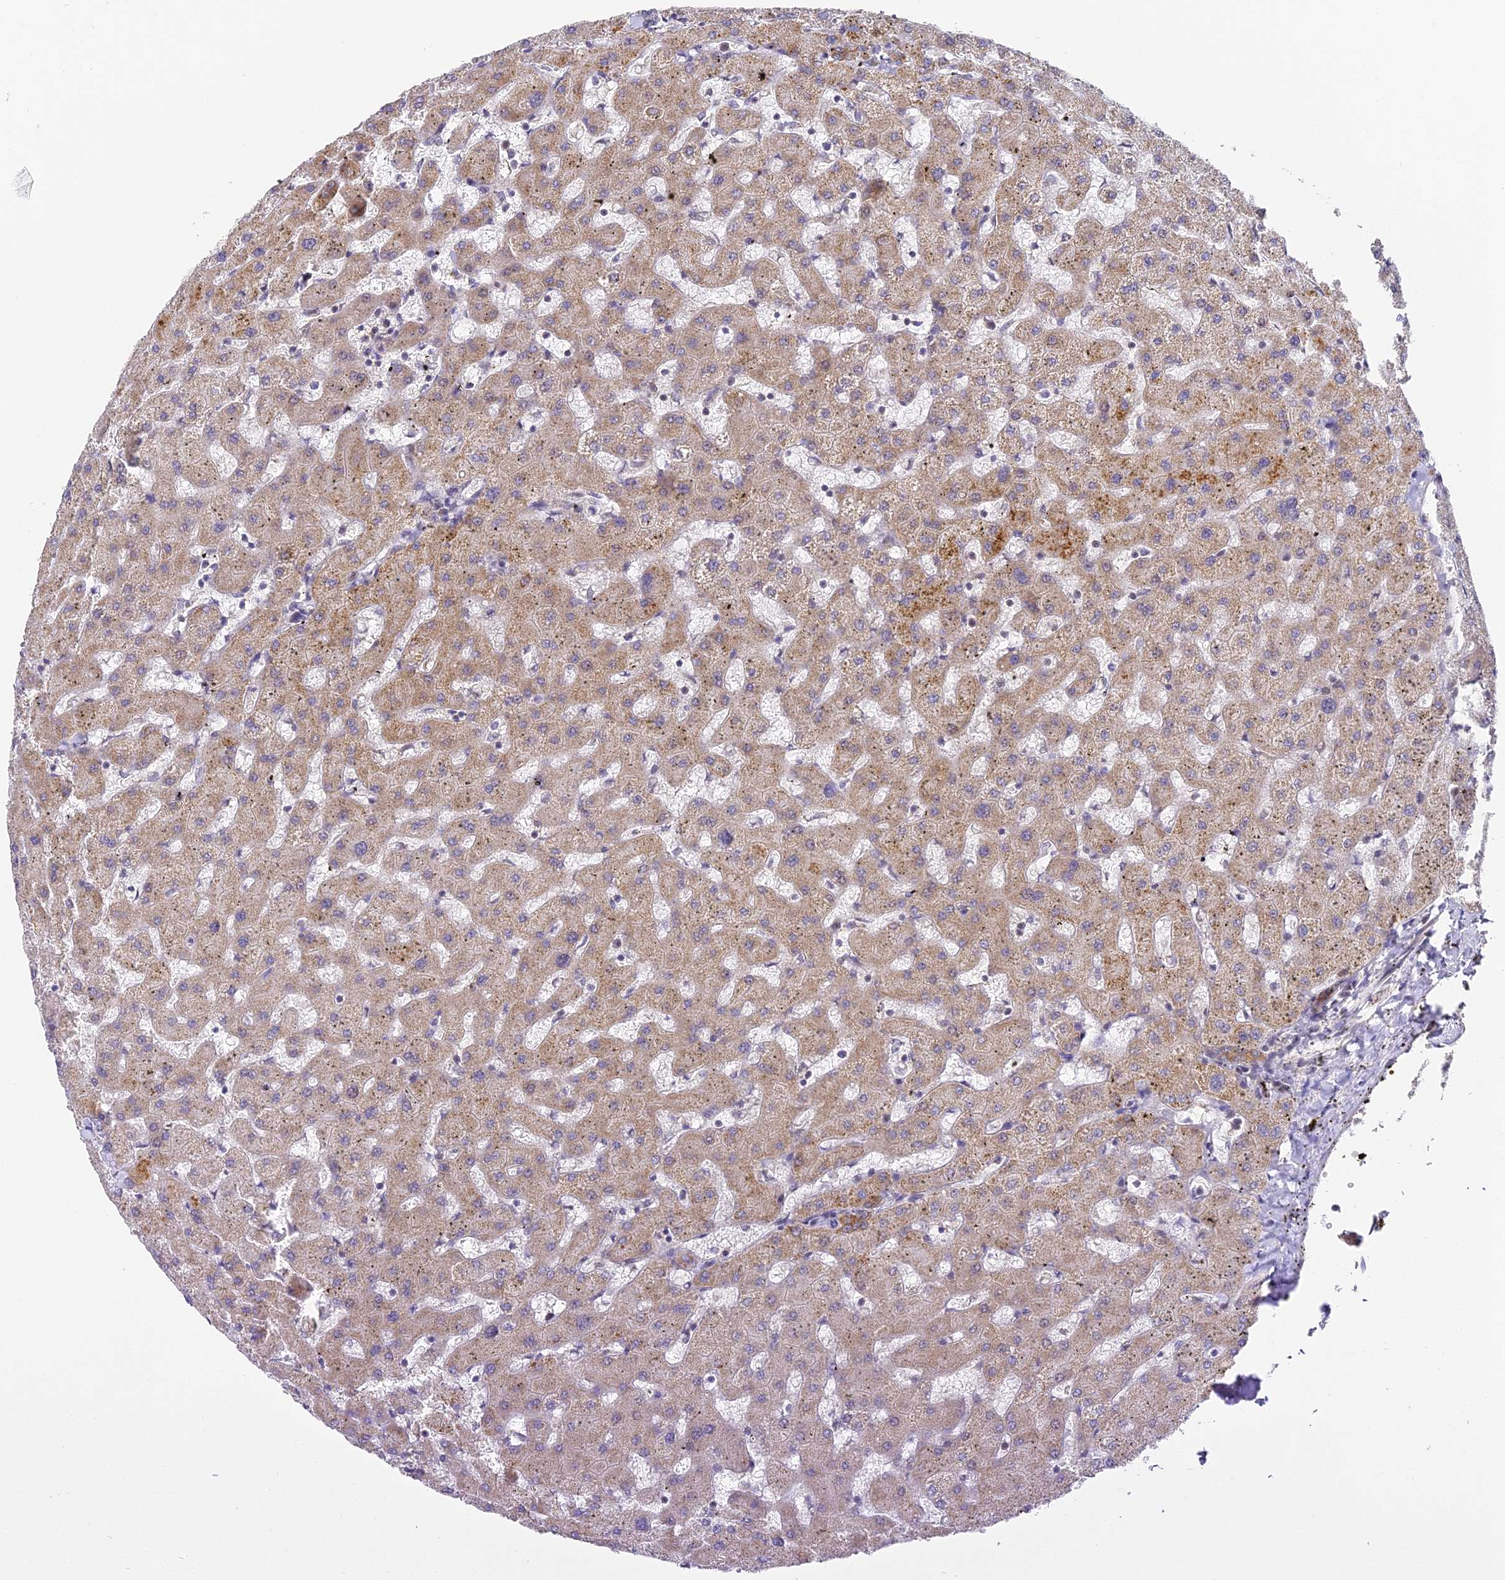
{"staining": {"intensity": "moderate", "quantity": ">75%", "location": "cytoplasmic/membranous"}, "tissue": "liver", "cell_type": "Cholangiocytes", "image_type": "normal", "snomed": [{"axis": "morphology", "description": "Normal tissue, NOS"}, {"axis": "topography", "description": "Liver"}], "caption": "Liver stained for a protein (brown) demonstrates moderate cytoplasmic/membranous positive staining in approximately >75% of cholangiocytes.", "gene": "DNAAF10", "patient": {"sex": "female", "age": 63}}